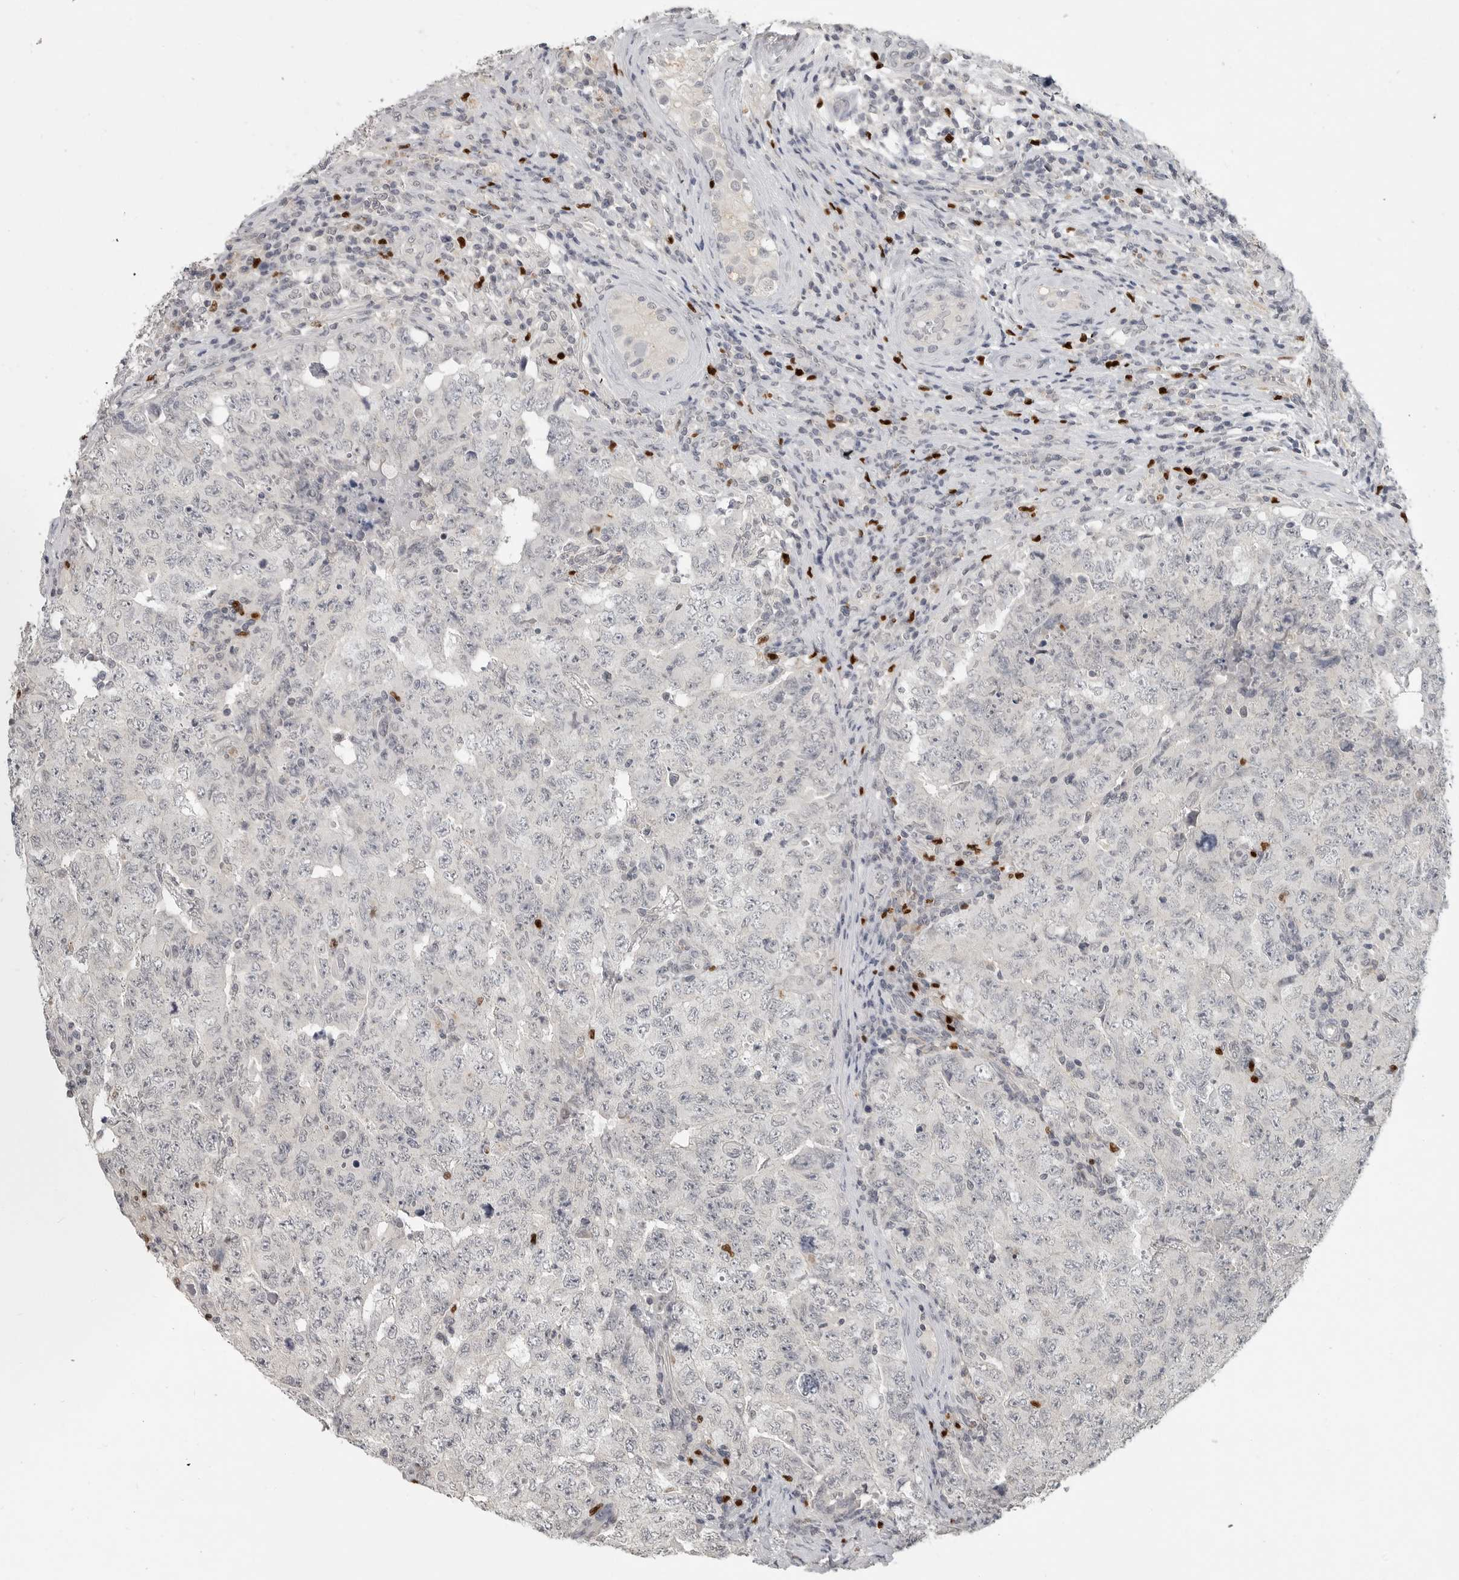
{"staining": {"intensity": "negative", "quantity": "none", "location": "none"}, "tissue": "testis cancer", "cell_type": "Tumor cells", "image_type": "cancer", "snomed": [{"axis": "morphology", "description": "Carcinoma, Embryonal, NOS"}, {"axis": "topography", "description": "Testis"}], "caption": "Immunohistochemical staining of testis embryonal carcinoma displays no significant expression in tumor cells.", "gene": "FOXP3", "patient": {"sex": "male", "age": 26}}